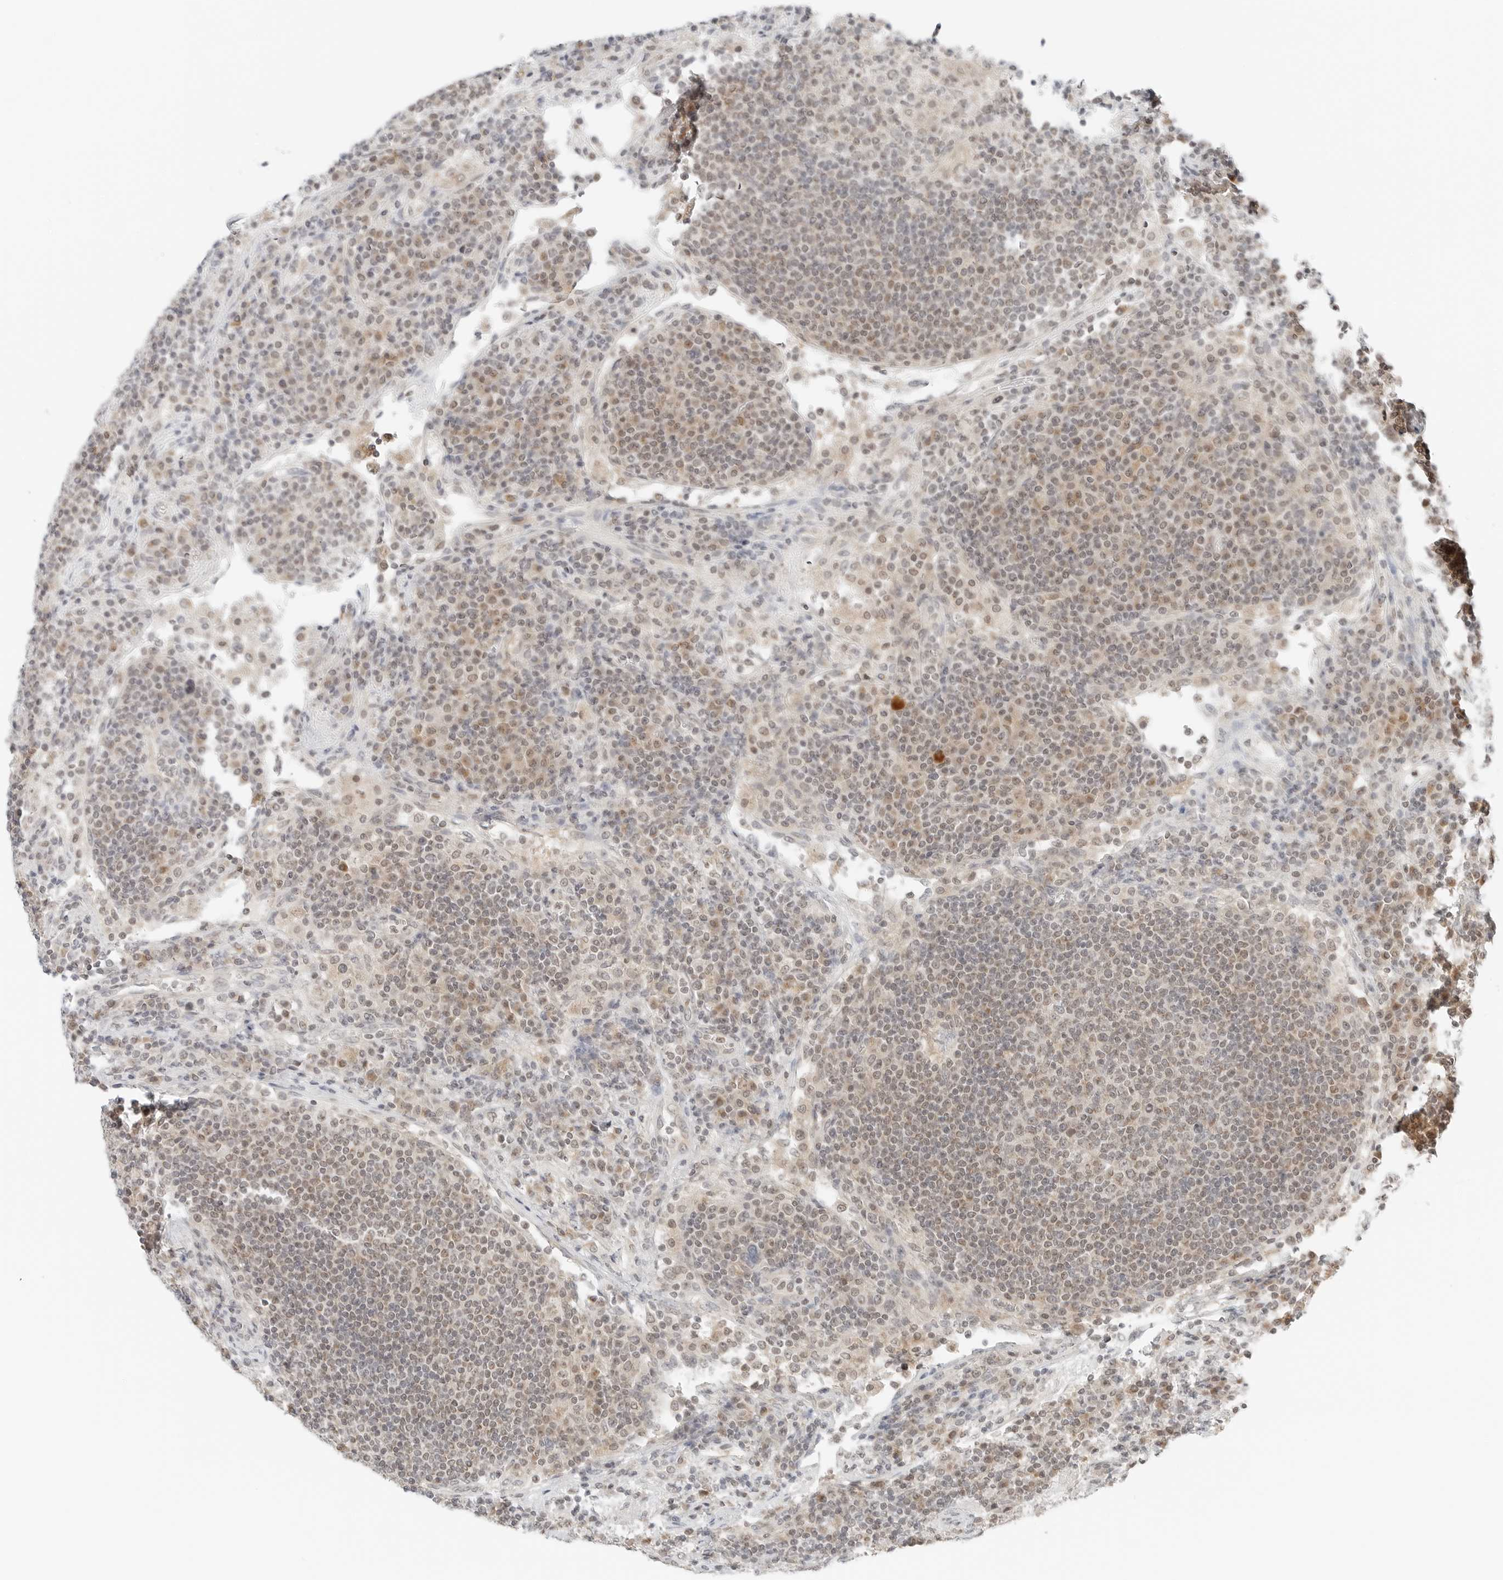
{"staining": {"intensity": "weak", "quantity": "25%-75%", "location": "cytoplasmic/membranous,nuclear"}, "tissue": "lymph node", "cell_type": "Germinal center cells", "image_type": "normal", "snomed": [{"axis": "morphology", "description": "Normal tissue, NOS"}, {"axis": "topography", "description": "Lymph node"}], "caption": "This histopathology image demonstrates IHC staining of benign human lymph node, with low weak cytoplasmic/membranous,nuclear staining in about 25%-75% of germinal center cells.", "gene": "IQCC", "patient": {"sex": "female", "age": 53}}